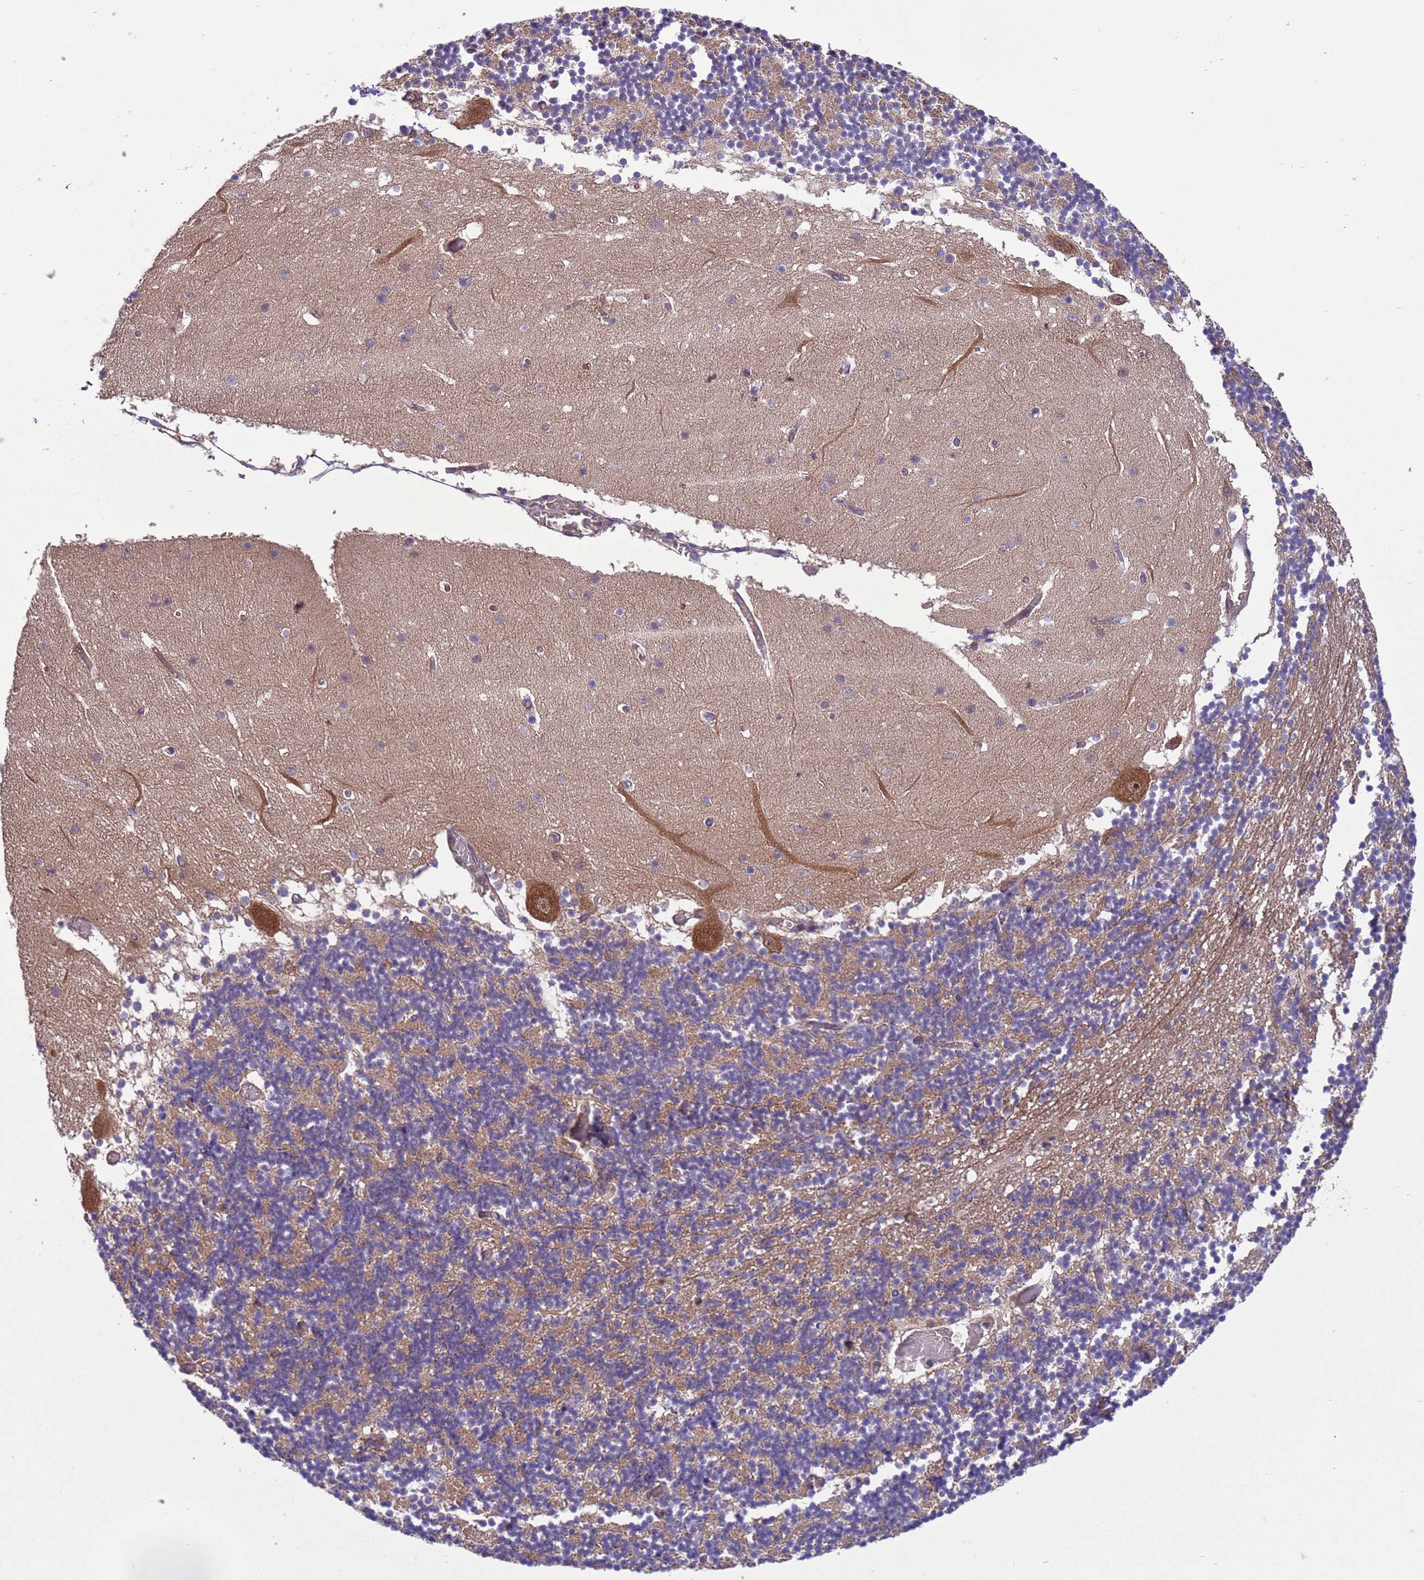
{"staining": {"intensity": "moderate", "quantity": "25%-75%", "location": "cytoplasmic/membranous"}, "tissue": "cerebellum", "cell_type": "Cells in granular layer", "image_type": "normal", "snomed": [{"axis": "morphology", "description": "Normal tissue, NOS"}, {"axis": "topography", "description": "Cerebellum"}], "caption": "DAB (3,3'-diaminobenzidine) immunohistochemical staining of unremarkable cerebellum exhibits moderate cytoplasmic/membranous protein positivity in about 25%-75% of cells in granular layer.", "gene": "ARHGAP12", "patient": {"sex": "female", "age": 28}}